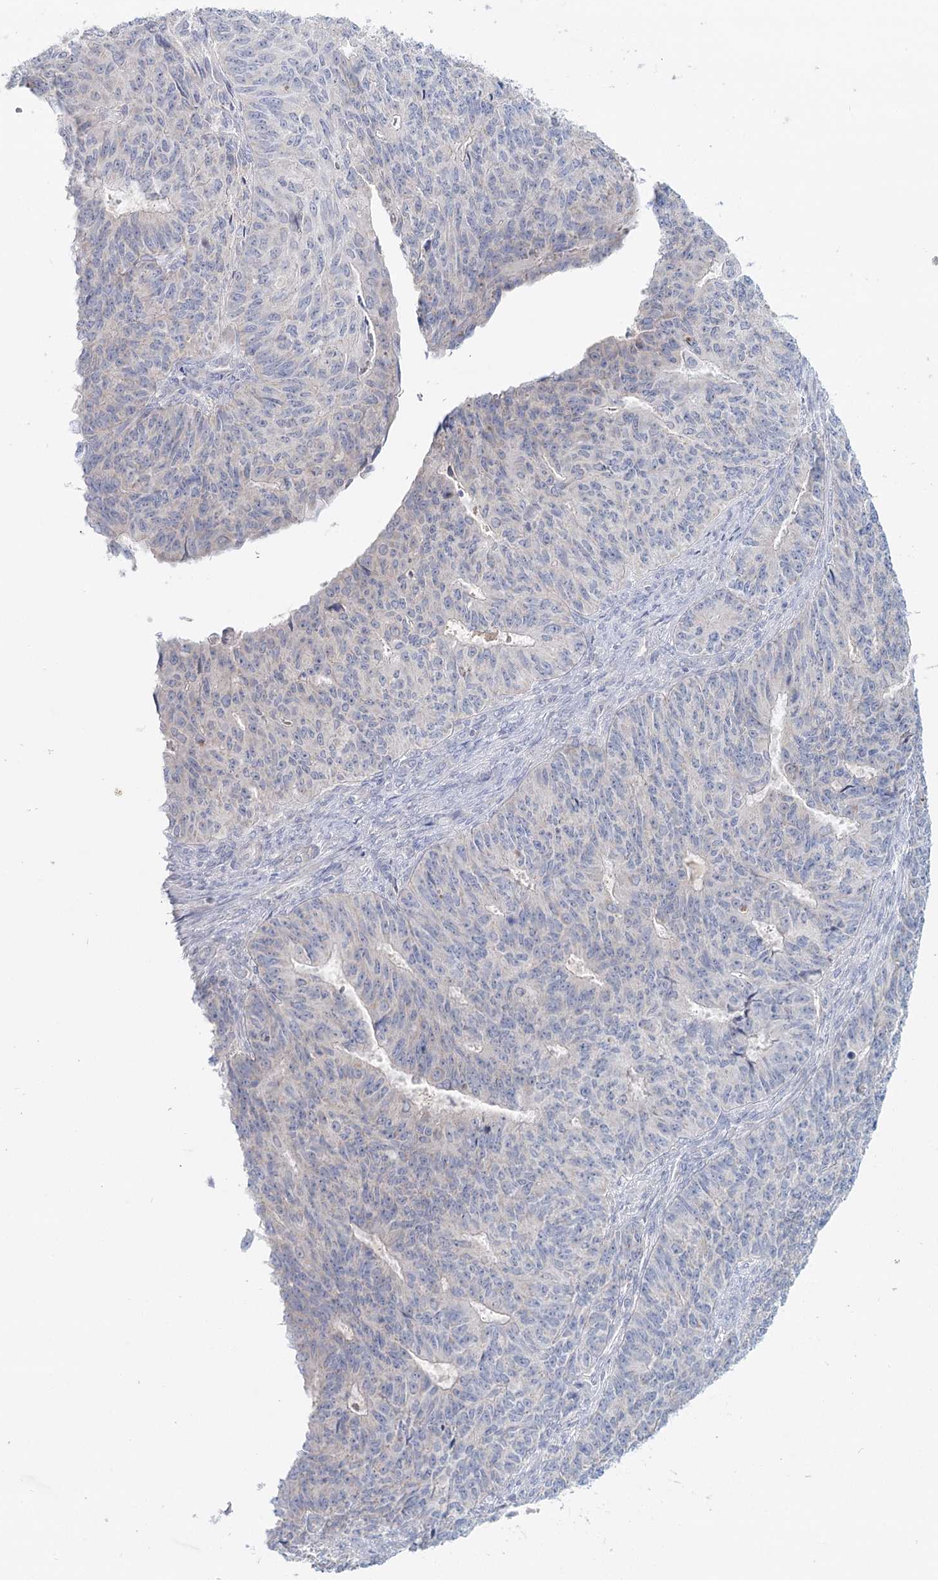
{"staining": {"intensity": "negative", "quantity": "none", "location": "none"}, "tissue": "endometrial cancer", "cell_type": "Tumor cells", "image_type": "cancer", "snomed": [{"axis": "morphology", "description": "Adenocarcinoma, NOS"}, {"axis": "topography", "description": "Endometrium"}], "caption": "High magnification brightfield microscopy of endometrial cancer (adenocarcinoma) stained with DAB (3,3'-diaminobenzidine) (brown) and counterstained with hematoxylin (blue): tumor cells show no significant staining.", "gene": "PSAPL1", "patient": {"sex": "female", "age": 32}}